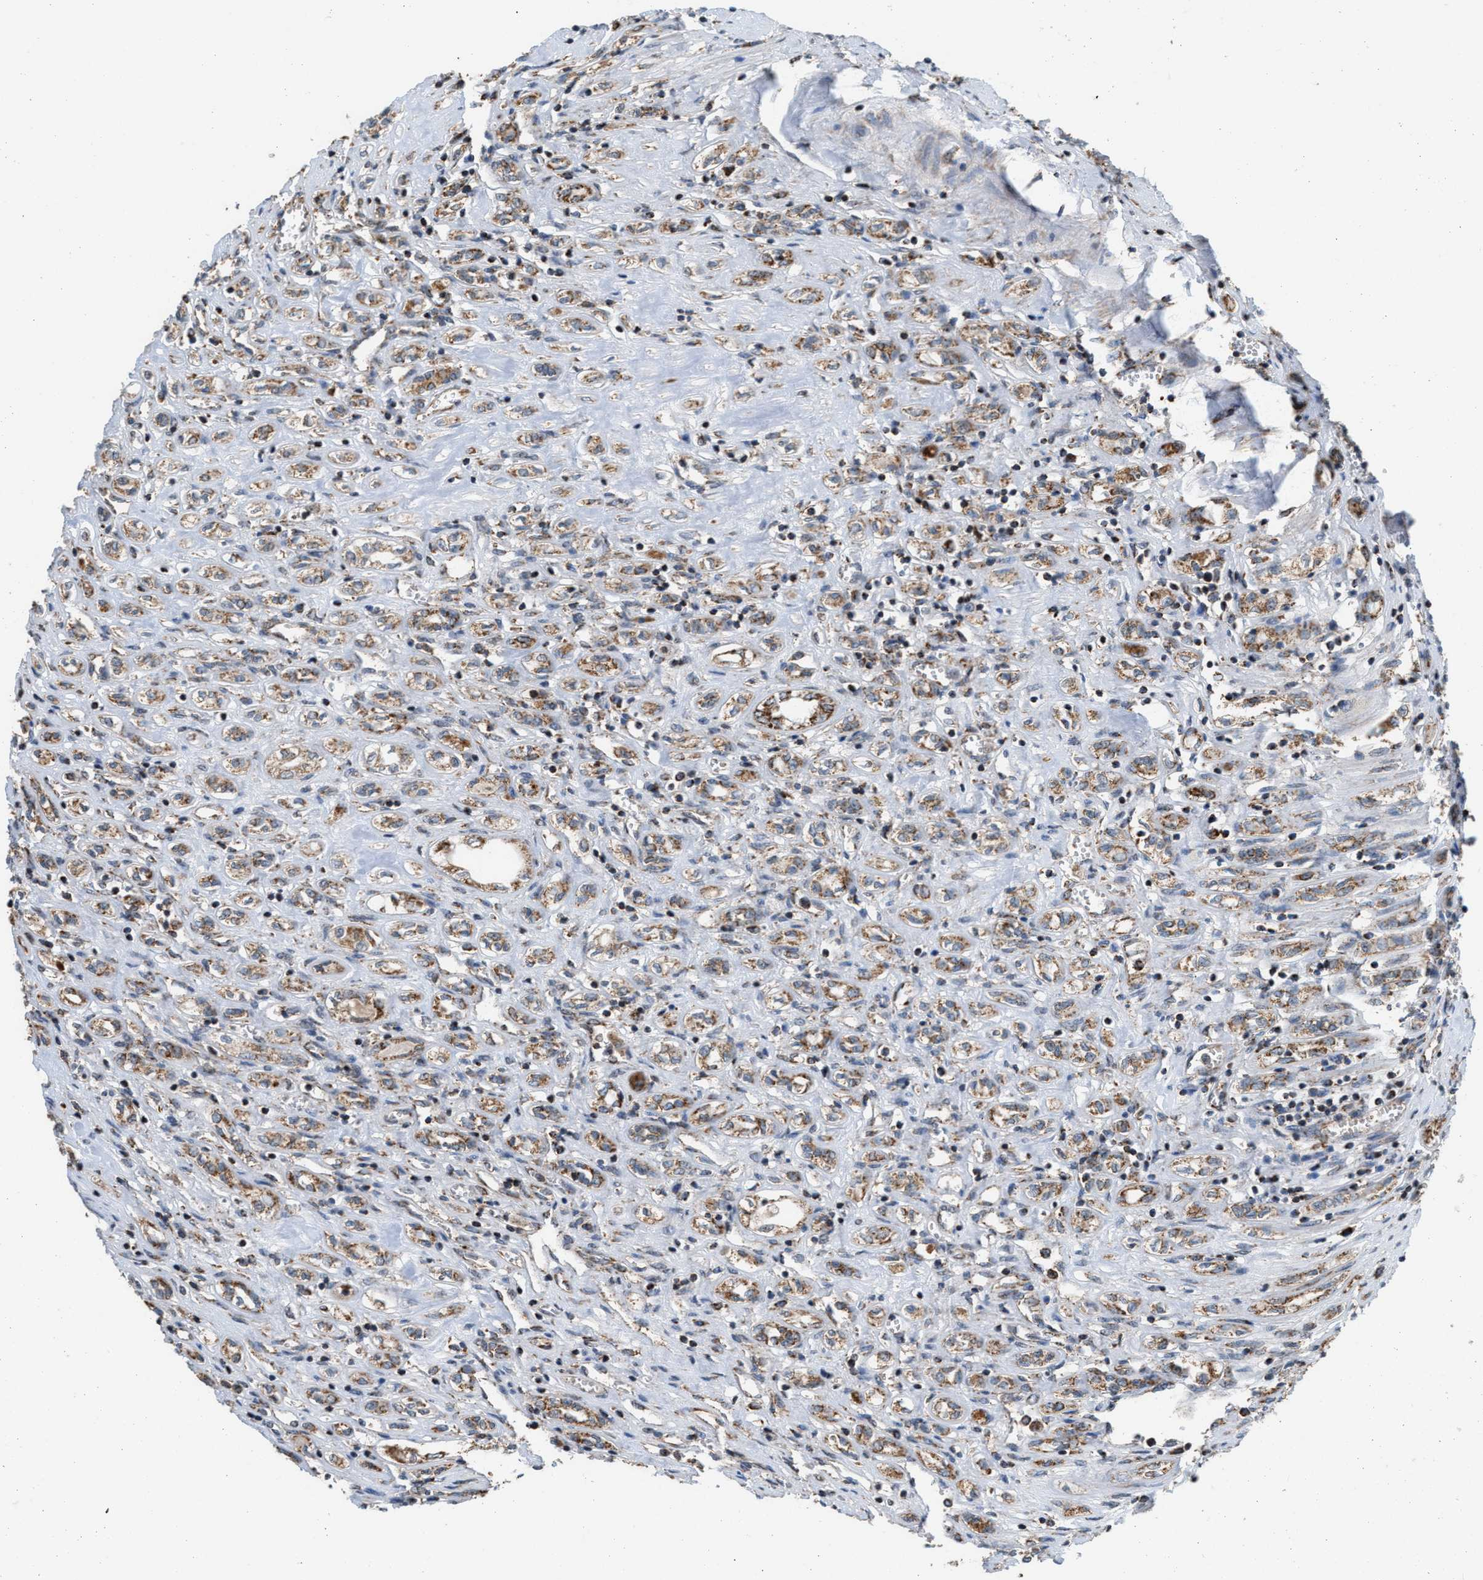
{"staining": {"intensity": "moderate", "quantity": ">75%", "location": "cytoplasmic/membranous"}, "tissue": "renal cancer", "cell_type": "Tumor cells", "image_type": "cancer", "snomed": [{"axis": "morphology", "description": "Adenocarcinoma, NOS"}, {"axis": "topography", "description": "Kidney"}], "caption": "Adenocarcinoma (renal) tissue shows moderate cytoplasmic/membranous staining in about >75% of tumor cells, visualized by immunohistochemistry.", "gene": "SGSM2", "patient": {"sex": "female", "age": 70}}